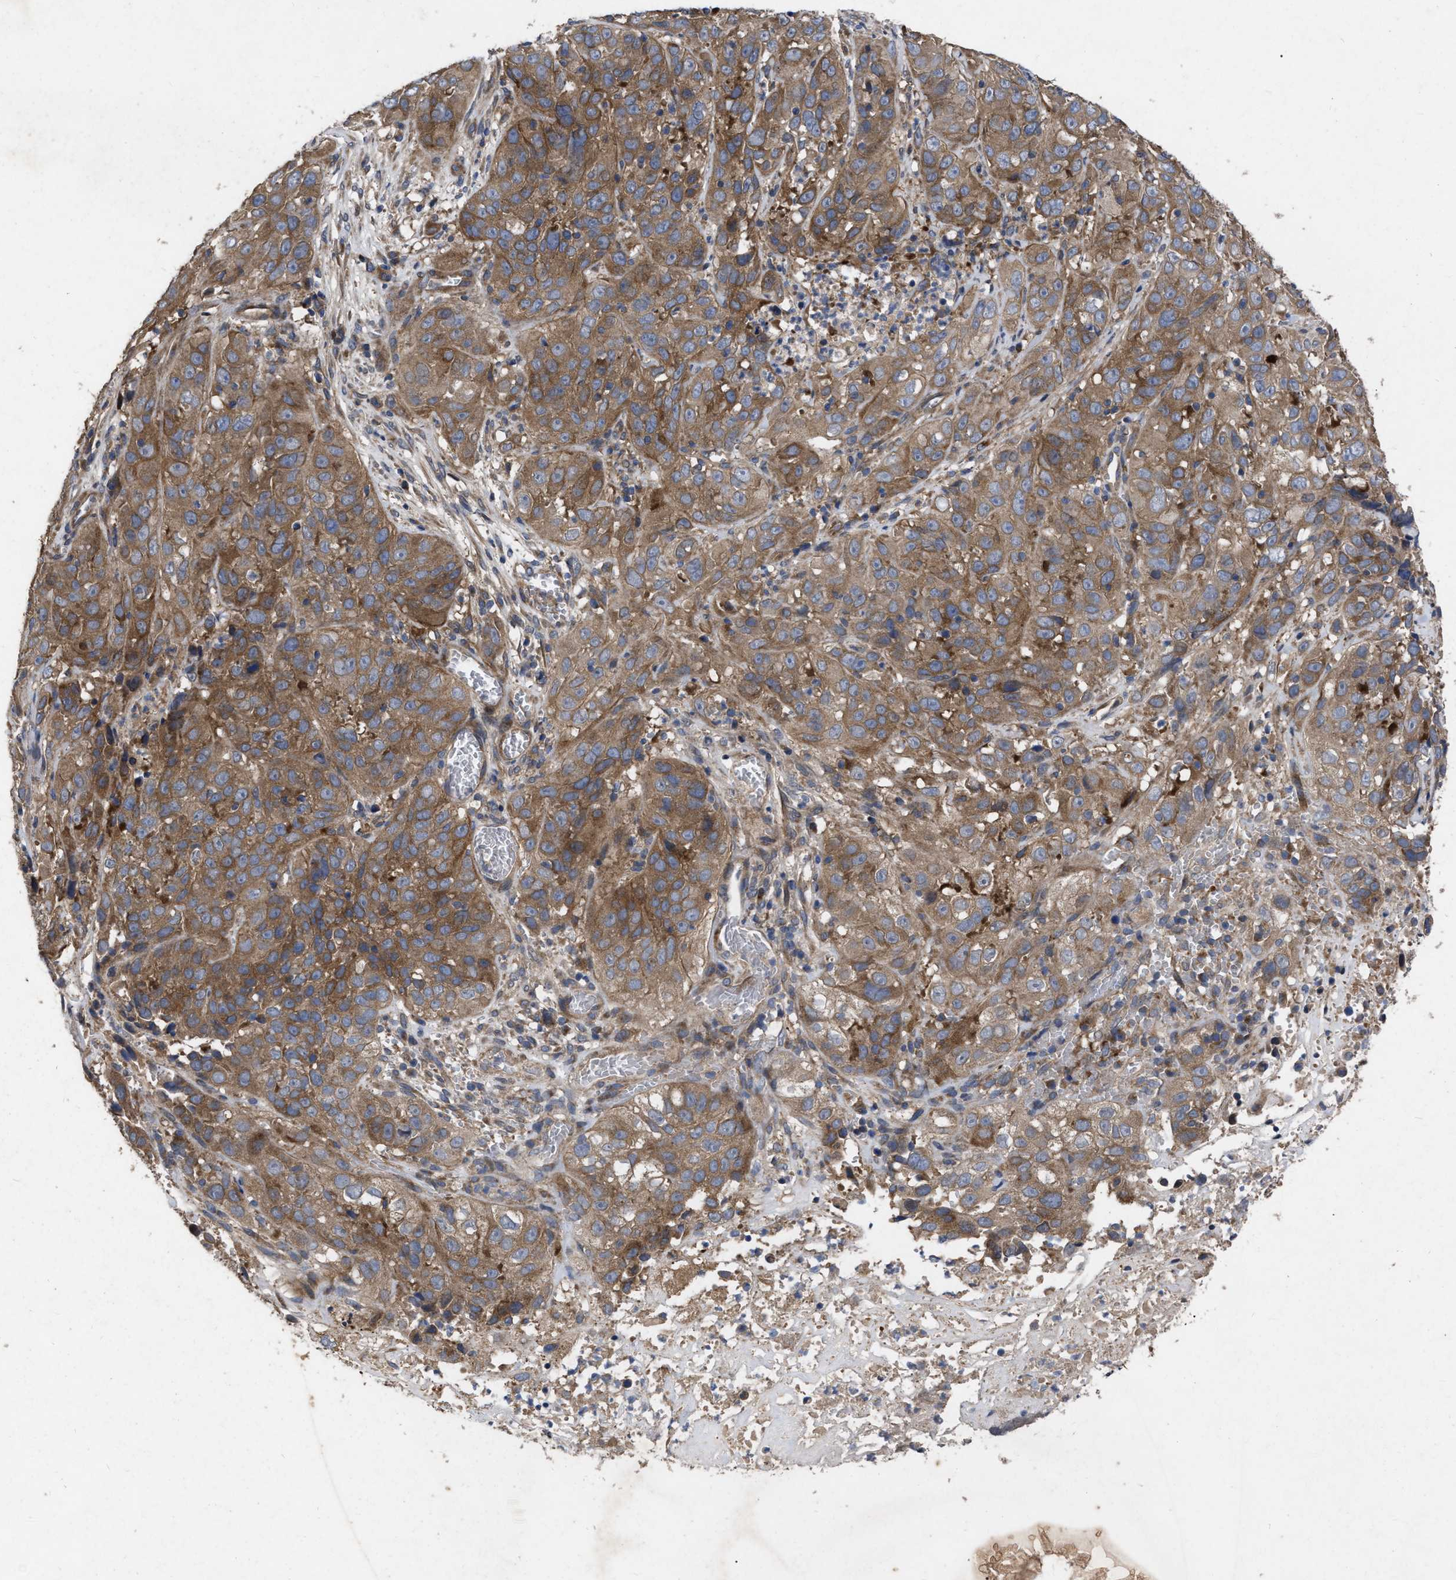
{"staining": {"intensity": "moderate", "quantity": ">75%", "location": "cytoplasmic/membranous"}, "tissue": "cervical cancer", "cell_type": "Tumor cells", "image_type": "cancer", "snomed": [{"axis": "morphology", "description": "Squamous cell carcinoma, NOS"}, {"axis": "topography", "description": "Cervix"}], "caption": "The image demonstrates staining of cervical squamous cell carcinoma, revealing moderate cytoplasmic/membranous protein positivity (brown color) within tumor cells.", "gene": "CDKN2C", "patient": {"sex": "female", "age": 32}}